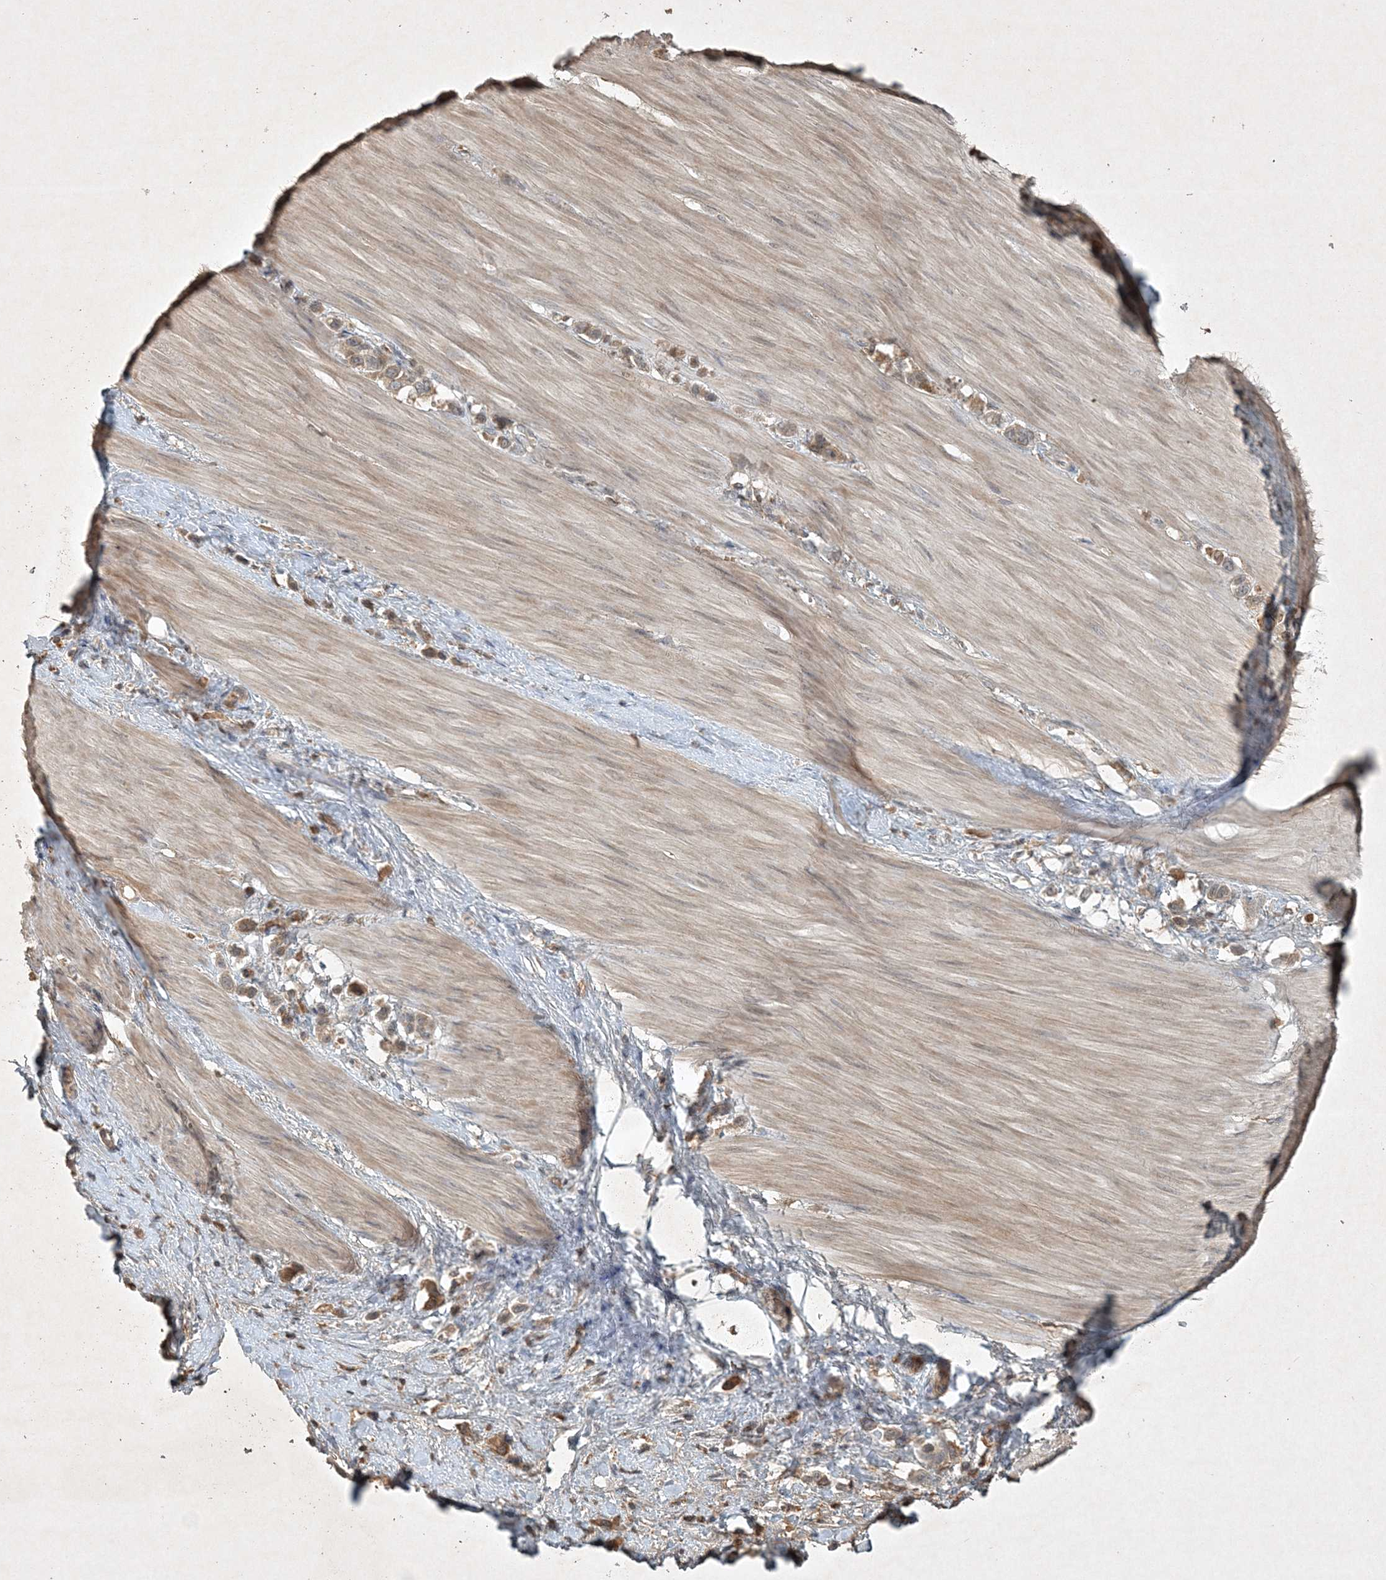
{"staining": {"intensity": "weak", "quantity": ">75%", "location": "cytoplasmic/membranous"}, "tissue": "stomach cancer", "cell_type": "Tumor cells", "image_type": "cancer", "snomed": [{"axis": "morphology", "description": "Adenocarcinoma, NOS"}, {"axis": "topography", "description": "Stomach"}], "caption": "The photomicrograph demonstrates immunohistochemical staining of stomach adenocarcinoma. There is weak cytoplasmic/membranous staining is identified in about >75% of tumor cells.", "gene": "TNFAIP6", "patient": {"sex": "female", "age": 65}}